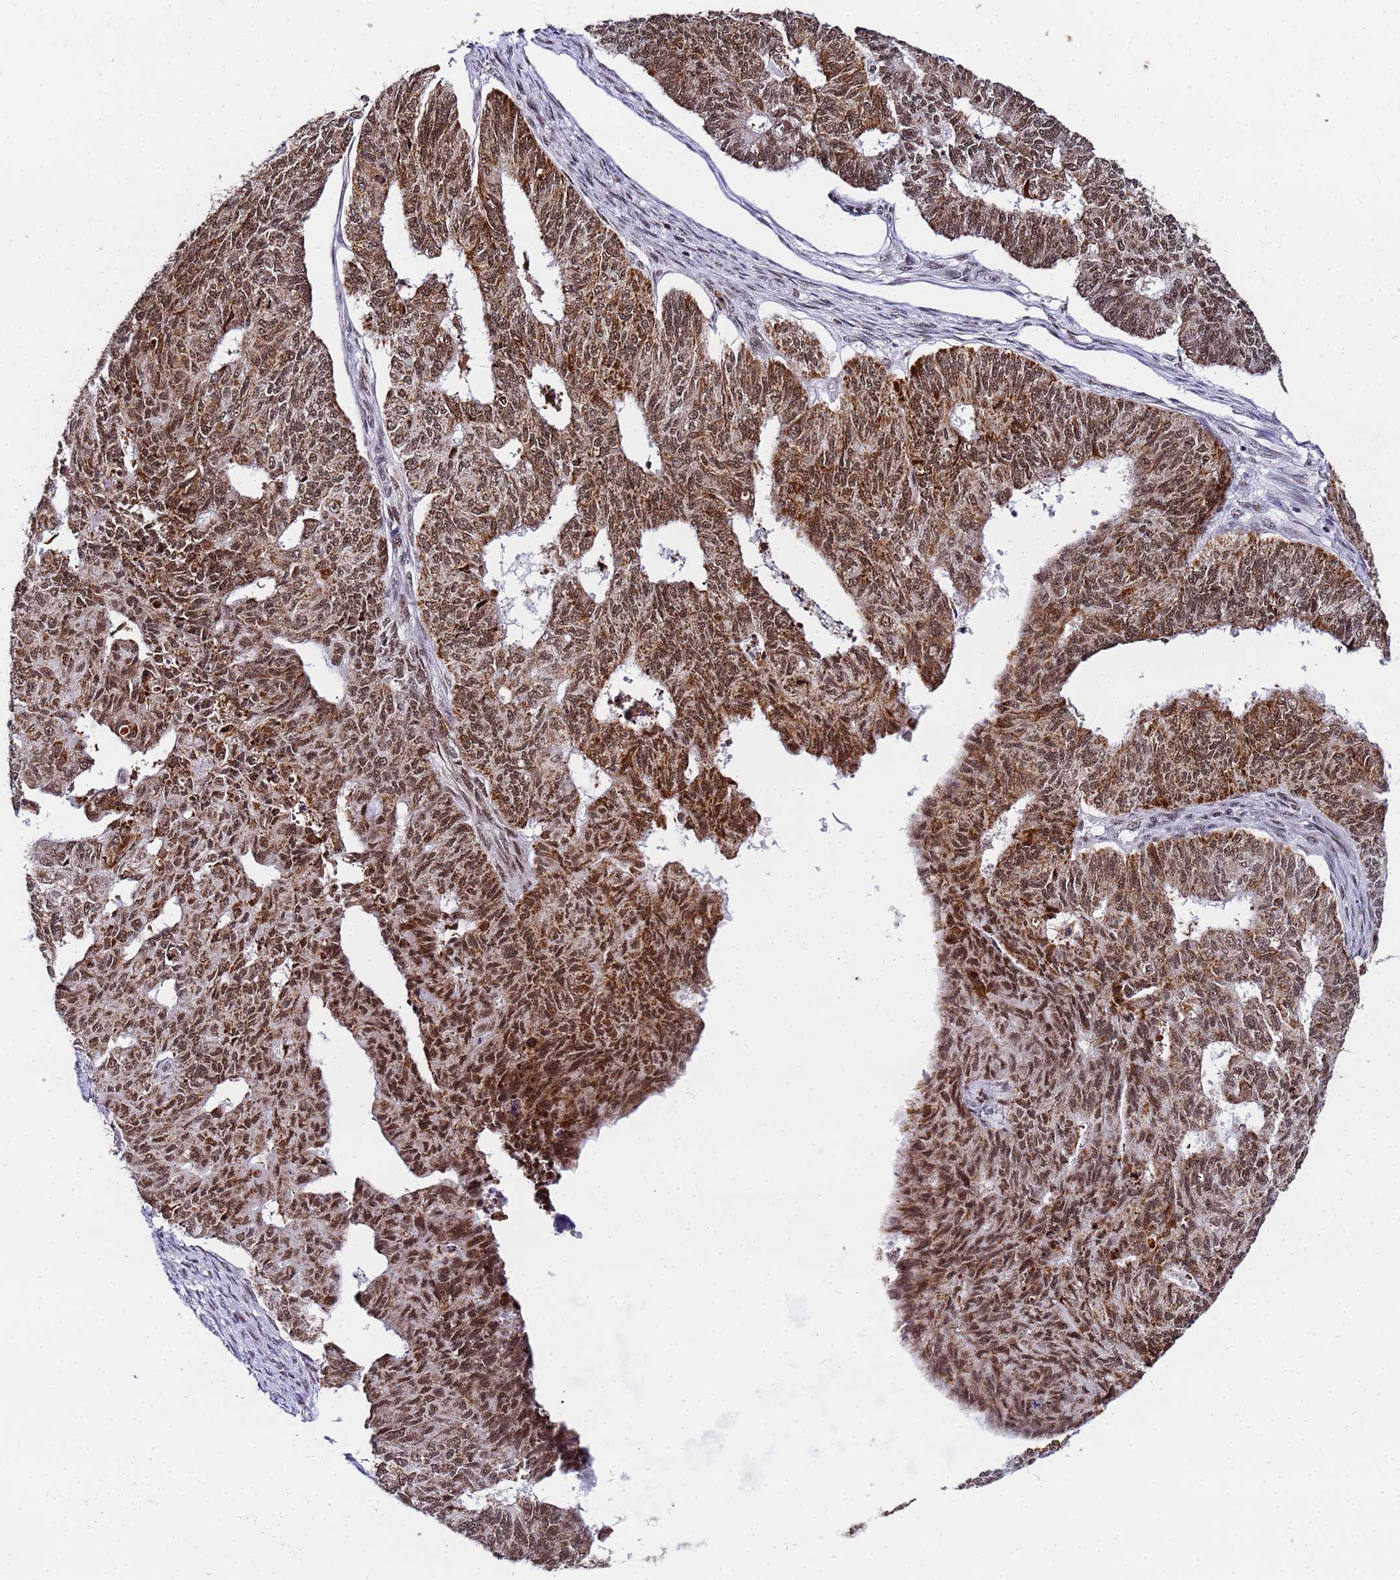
{"staining": {"intensity": "moderate", "quantity": ">75%", "location": "cytoplasmic/membranous,nuclear"}, "tissue": "endometrial cancer", "cell_type": "Tumor cells", "image_type": "cancer", "snomed": [{"axis": "morphology", "description": "Adenocarcinoma, NOS"}, {"axis": "topography", "description": "Endometrium"}], "caption": "Tumor cells exhibit moderate cytoplasmic/membranous and nuclear positivity in approximately >75% of cells in adenocarcinoma (endometrial).", "gene": "CKMT1A", "patient": {"sex": "female", "age": 32}}